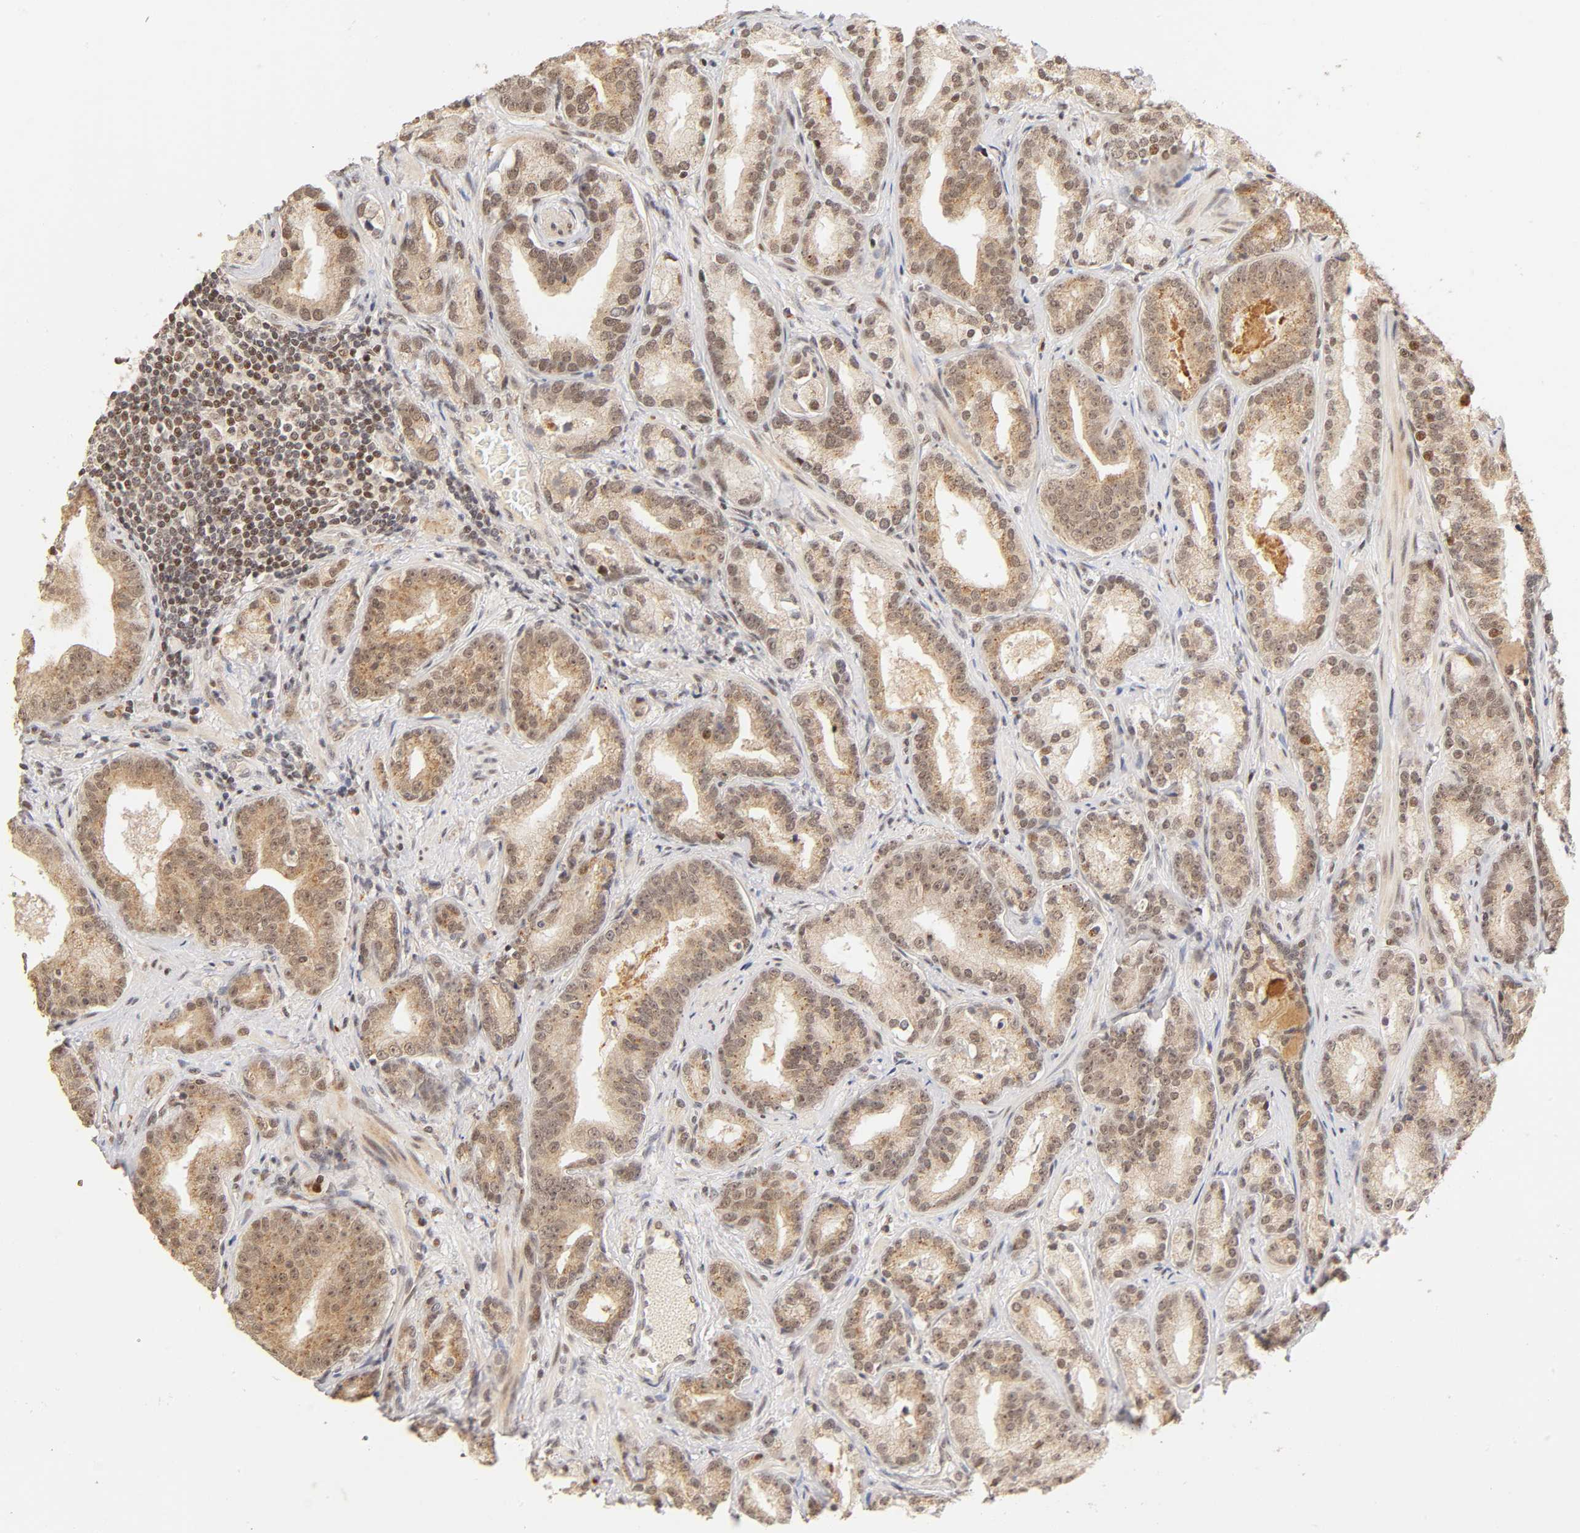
{"staining": {"intensity": "moderate", "quantity": ">75%", "location": "cytoplasmic/membranous,nuclear"}, "tissue": "prostate cancer", "cell_type": "Tumor cells", "image_type": "cancer", "snomed": [{"axis": "morphology", "description": "Adenocarcinoma, Low grade"}, {"axis": "topography", "description": "Prostate"}], "caption": "Tumor cells demonstrate medium levels of moderate cytoplasmic/membranous and nuclear positivity in approximately >75% of cells in human prostate cancer (low-grade adenocarcinoma). (DAB (3,3'-diaminobenzidine) IHC with brightfield microscopy, high magnification).", "gene": "TAF10", "patient": {"sex": "male", "age": 63}}